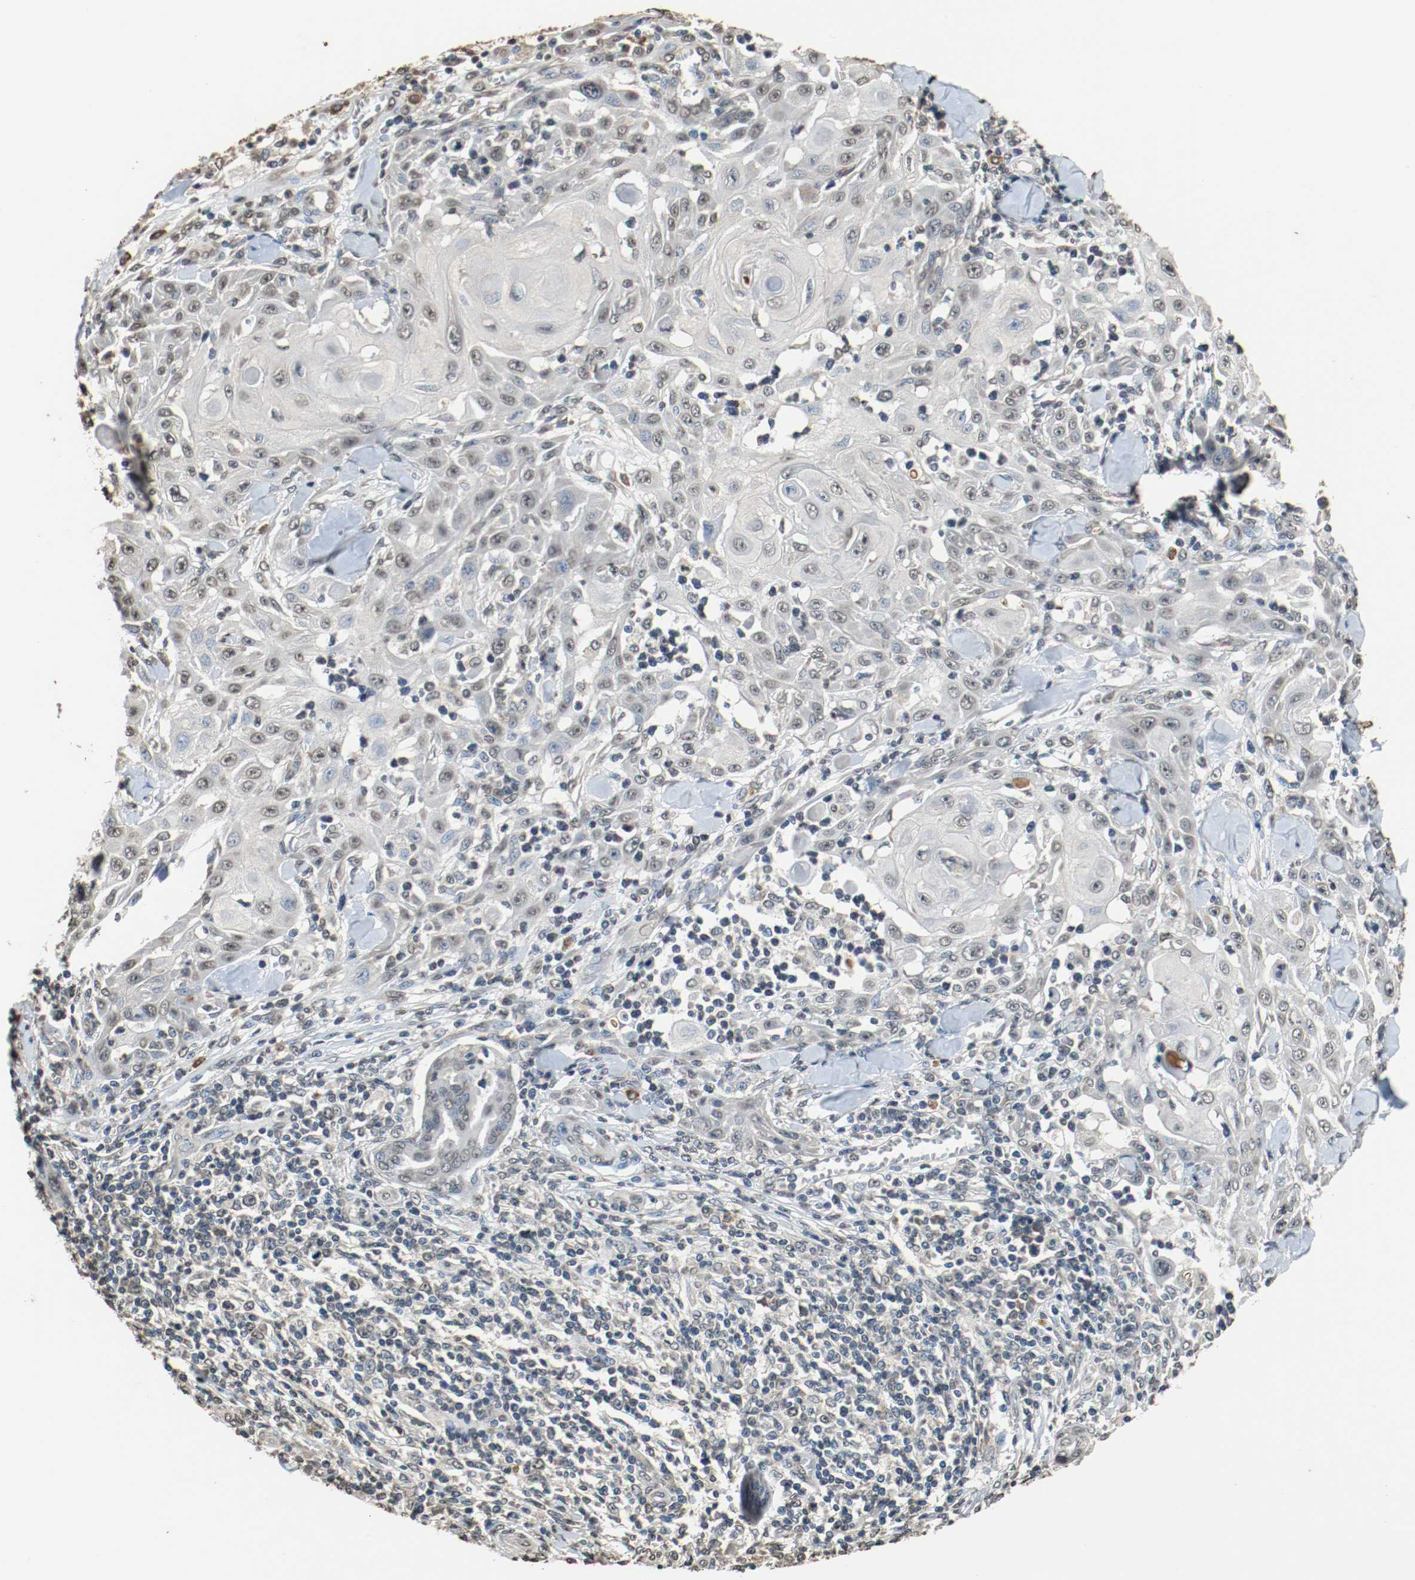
{"staining": {"intensity": "negative", "quantity": "none", "location": "none"}, "tissue": "skin cancer", "cell_type": "Tumor cells", "image_type": "cancer", "snomed": [{"axis": "morphology", "description": "Squamous cell carcinoma, NOS"}, {"axis": "topography", "description": "Skin"}], "caption": "A micrograph of human skin cancer is negative for staining in tumor cells. Nuclei are stained in blue.", "gene": "RTN4", "patient": {"sex": "male", "age": 24}}